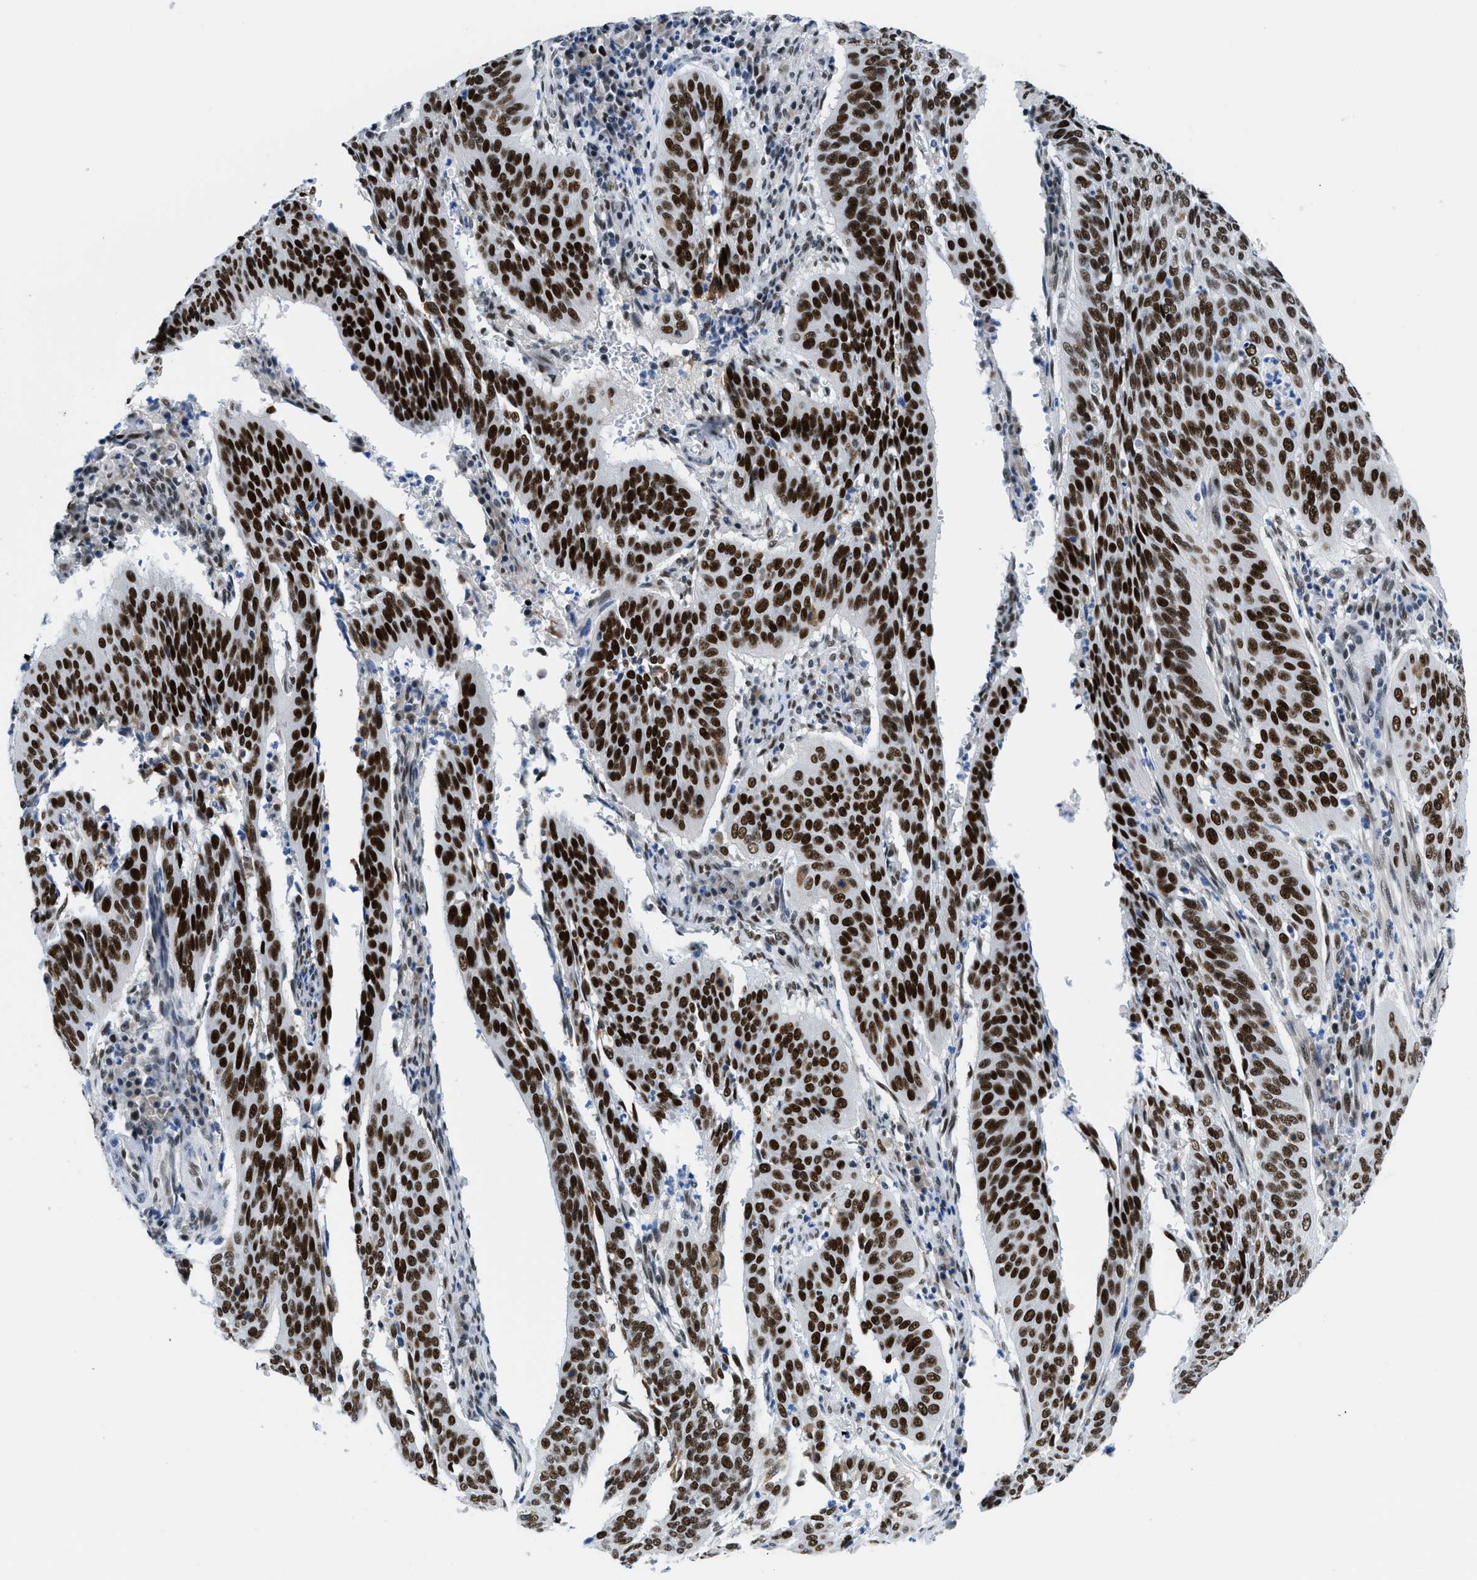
{"staining": {"intensity": "strong", "quantity": ">75%", "location": "nuclear"}, "tissue": "cervical cancer", "cell_type": "Tumor cells", "image_type": "cancer", "snomed": [{"axis": "morphology", "description": "Normal tissue, NOS"}, {"axis": "morphology", "description": "Squamous cell carcinoma, NOS"}, {"axis": "topography", "description": "Cervix"}], "caption": "Tumor cells demonstrate high levels of strong nuclear positivity in about >75% of cells in squamous cell carcinoma (cervical). (DAB = brown stain, brightfield microscopy at high magnification).", "gene": "SMARCAD1", "patient": {"sex": "female", "age": 39}}